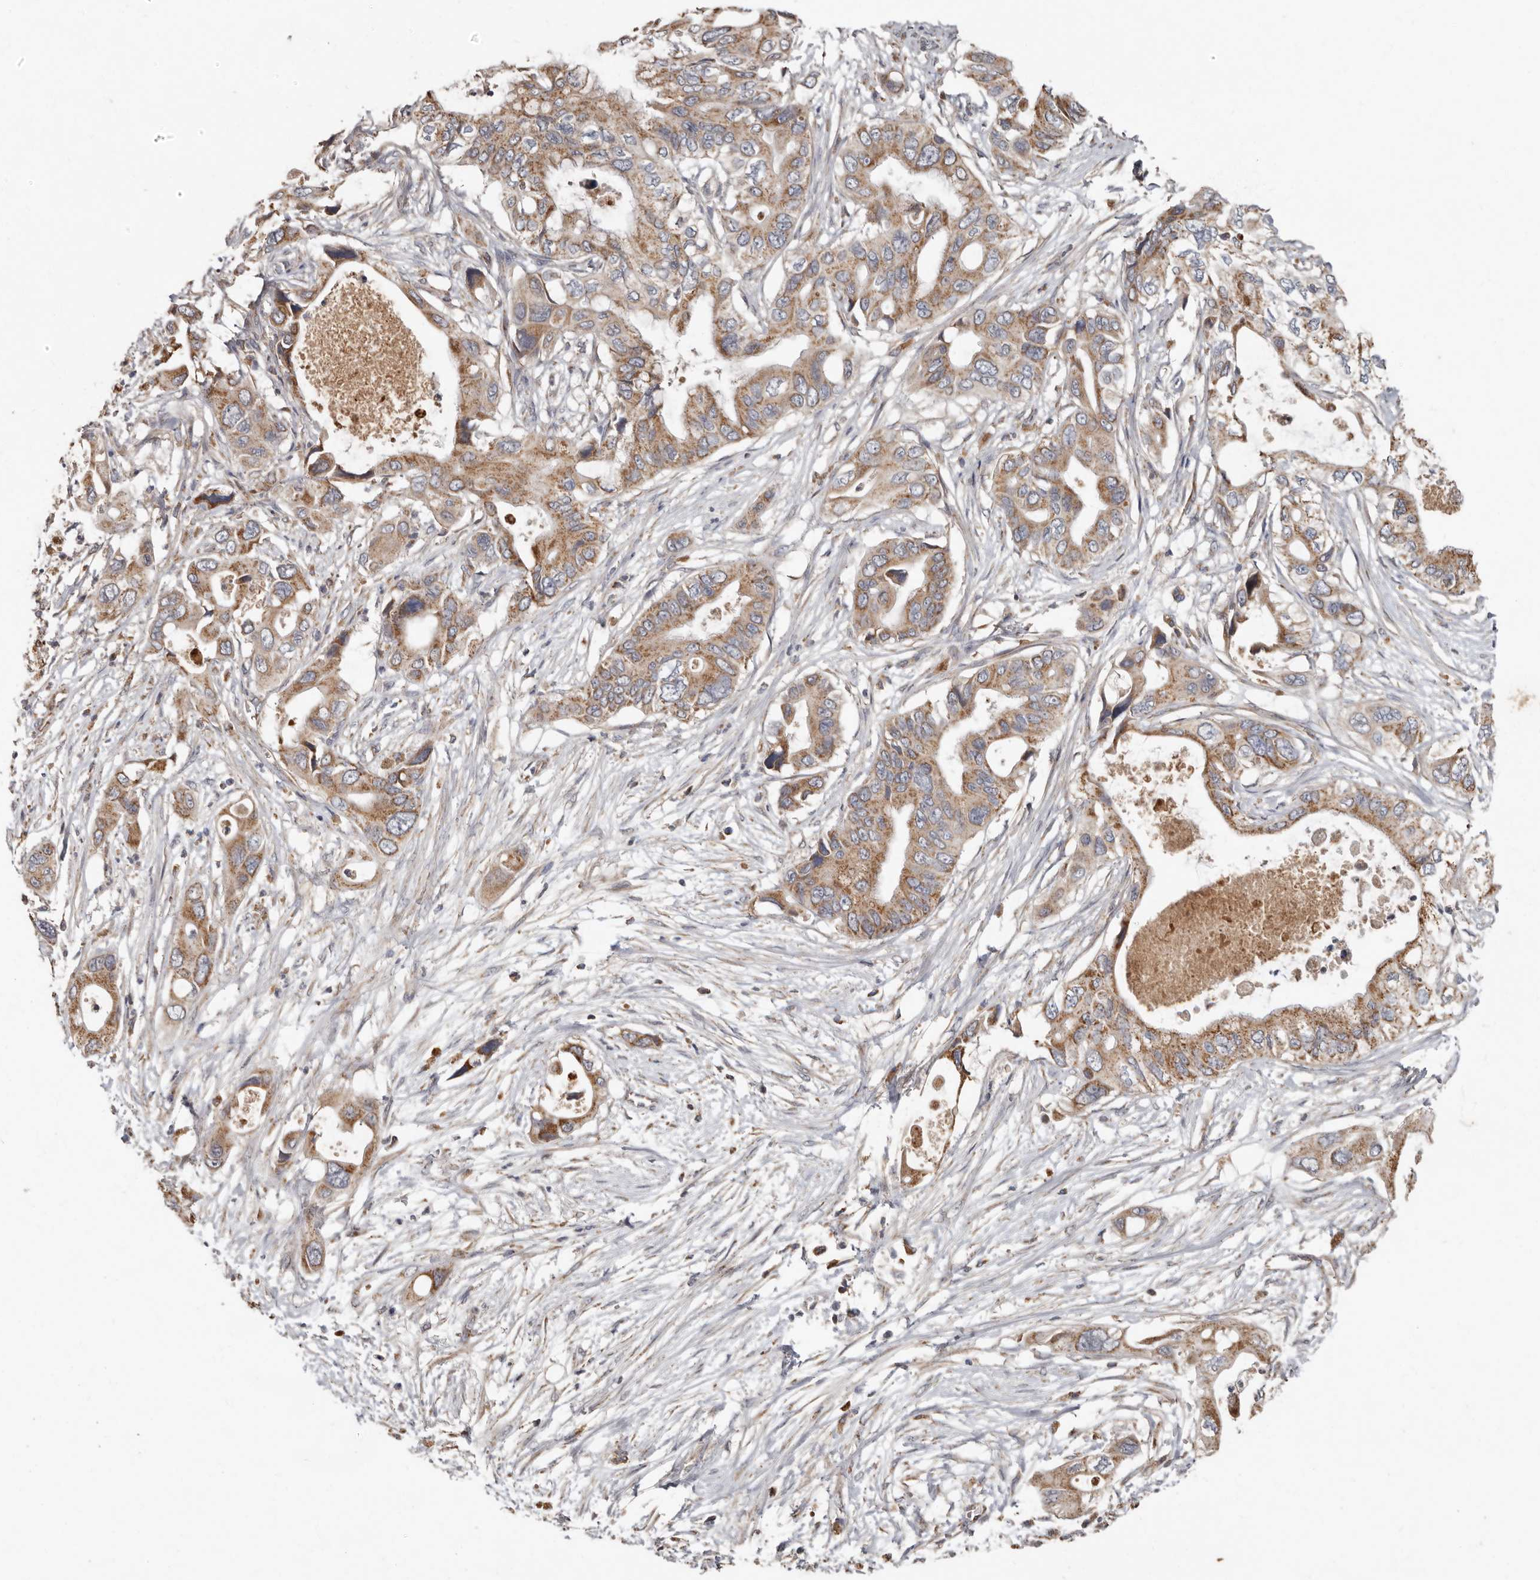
{"staining": {"intensity": "moderate", "quantity": ">75%", "location": "cytoplasmic/membranous"}, "tissue": "pancreatic cancer", "cell_type": "Tumor cells", "image_type": "cancer", "snomed": [{"axis": "morphology", "description": "Adenocarcinoma, NOS"}, {"axis": "topography", "description": "Pancreas"}], "caption": "Immunohistochemical staining of adenocarcinoma (pancreatic) exhibits medium levels of moderate cytoplasmic/membranous expression in approximately >75% of tumor cells.", "gene": "KIF26B", "patient": {"sex": "male", "age": 66}}